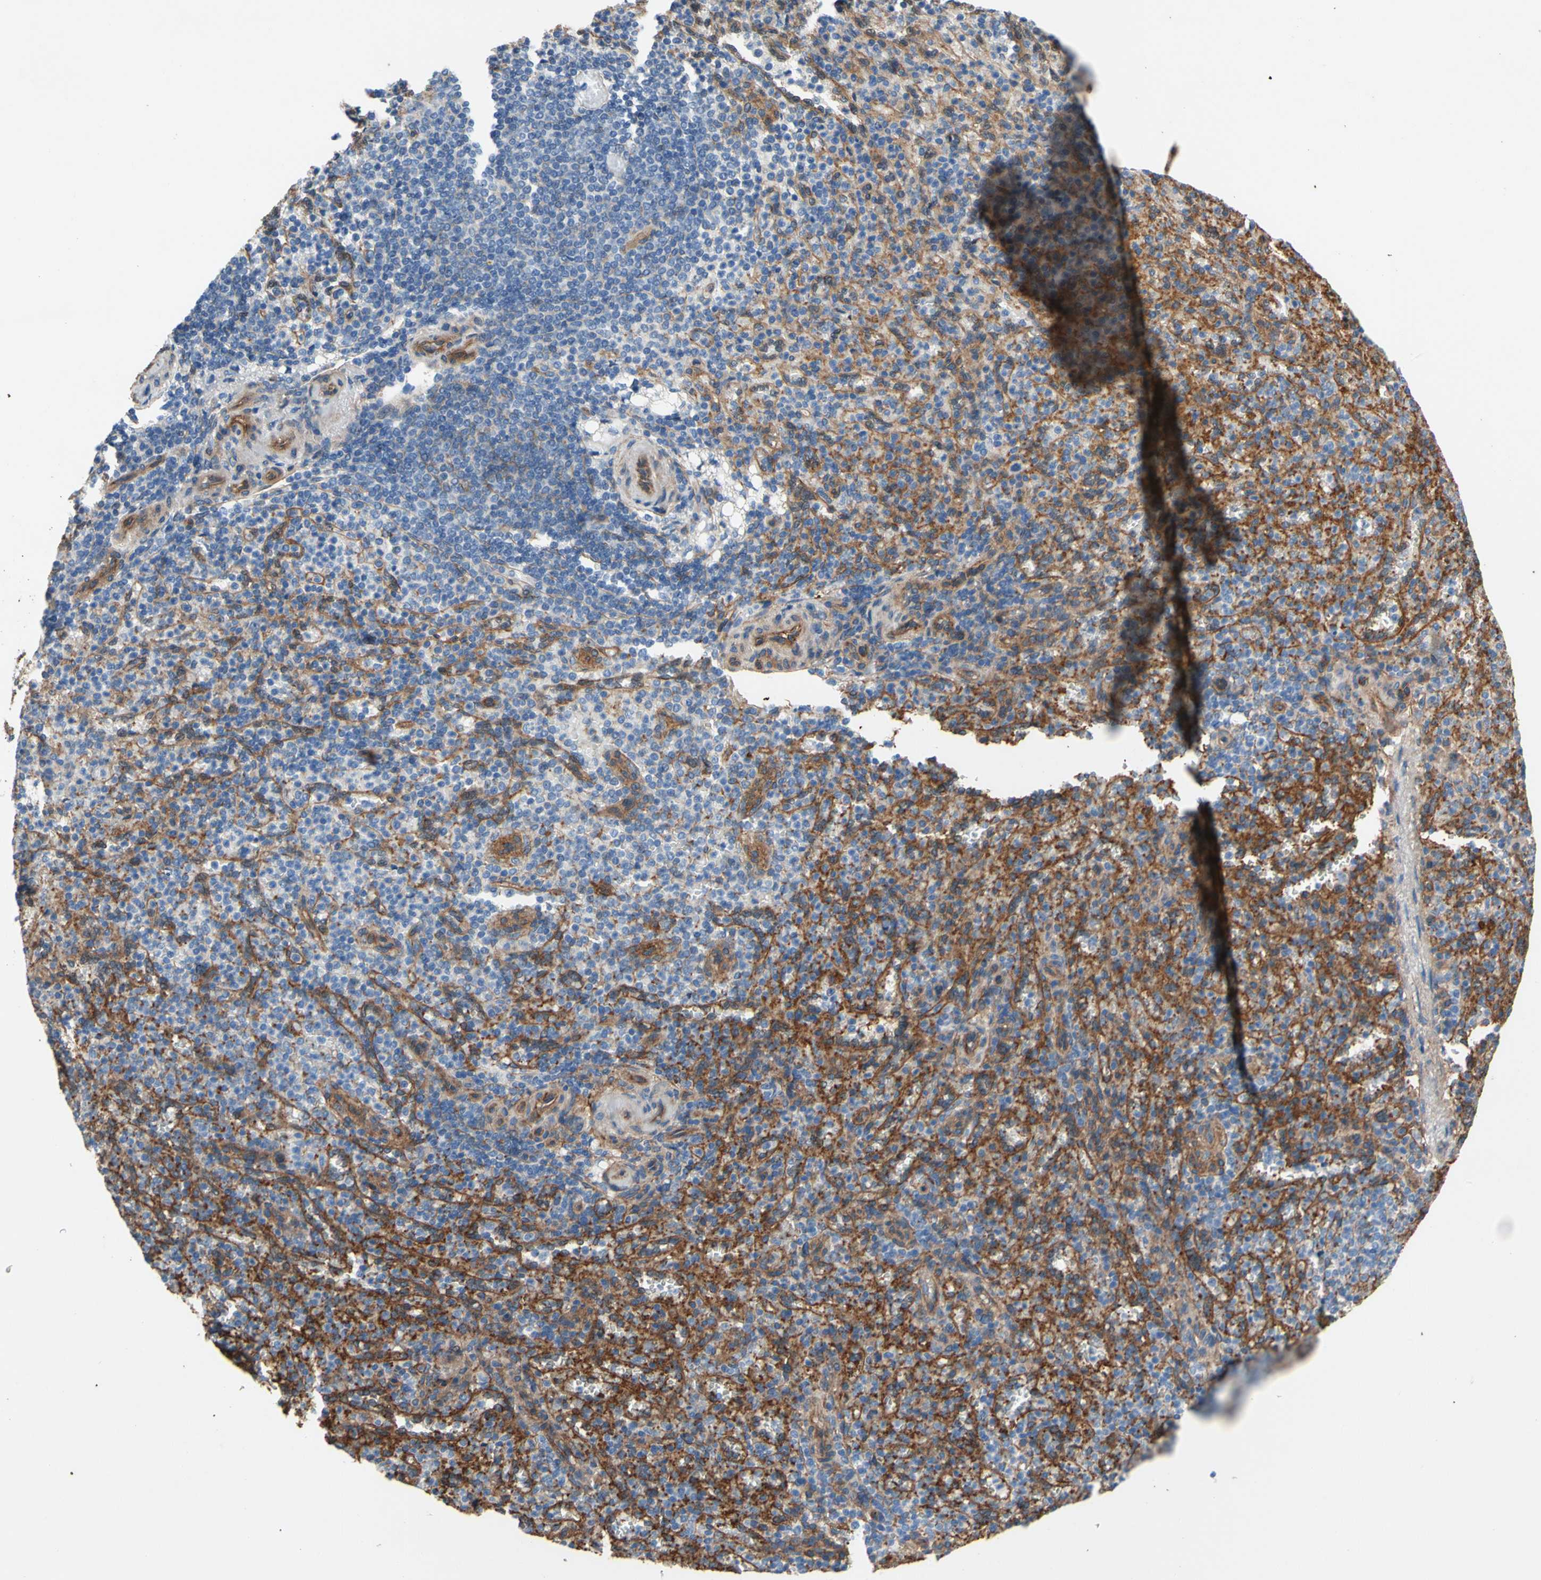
{"staining": {"intensity": "negative", "quantity": "none", "location": "none"}, "tissue": "spleen", "cell_type": "Cells in red pulp", "image_type": "normal", "snomed": [{"axis": "morphology", "description": "Normal tissue, NOS"}, {"axis": "topography", "description": "Spleen"}], "caption": "IHC of benign spleen shows no staining in cells in red pulp. (Stains: DAB (3,3'-diaminobenzidine) immunohistochemistry (IHC) with hematoxylin counter stain, Microscopy: brightfield microscopy at high magnification).", "gene": "CTTNBP2", "patient": {"sex": "female", "age": 74}}